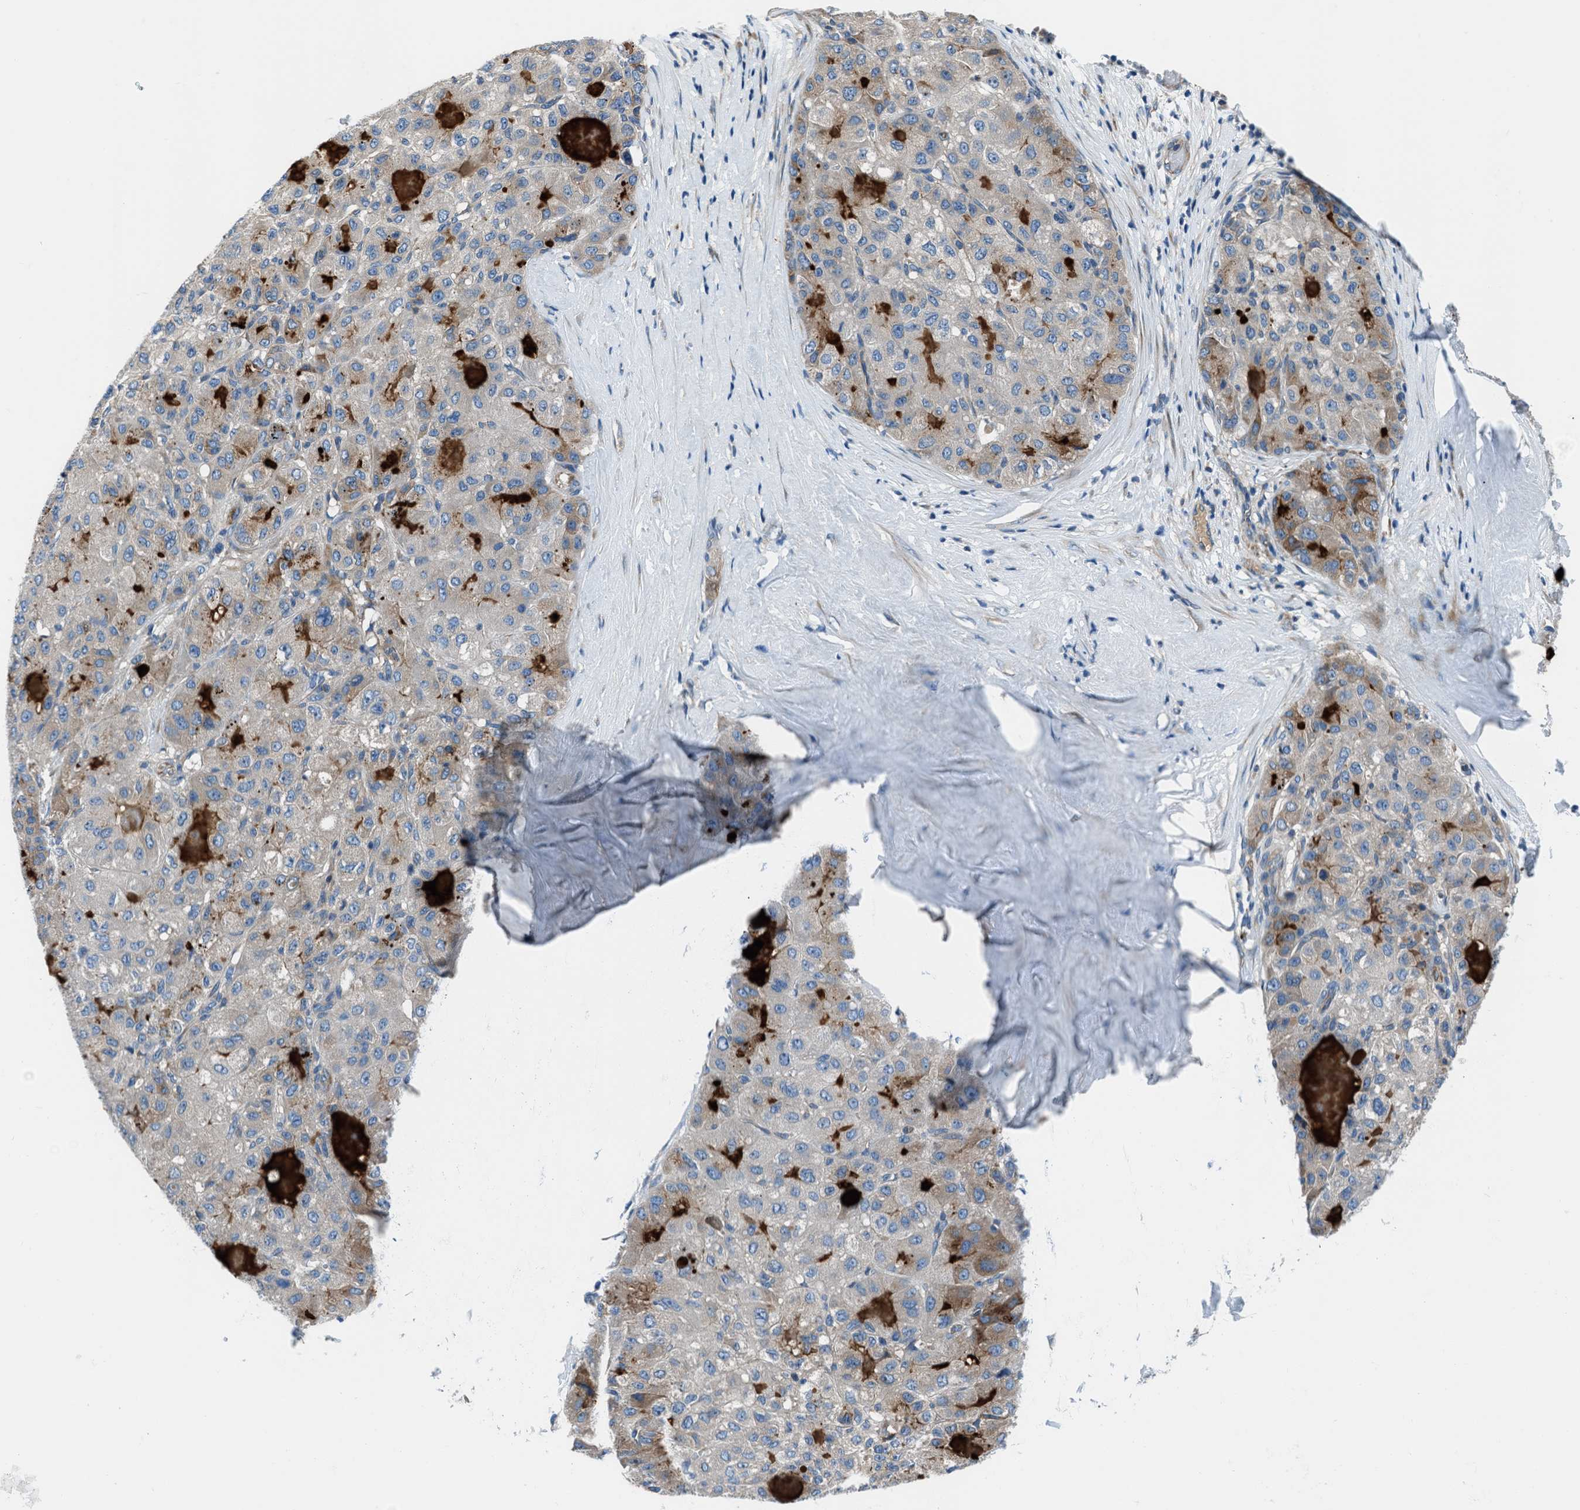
{"staining": {"intensity": "weak", "quantity": "<25%", "location": "cytoplasmic/membranous"}, "tissue": "liver cancer", "cell_type": "Tumor cells", "image_type": "cancer", "snomed": [{"axis": "morphology", "description": "Carcinoma, Hepatocellular, NOS"}, {"axis": "topography", "description": "Liver"}], "caption": "There is no significant staining in tumor cells of liver hepatocellular carcinoma.", "gene": "SLC38A6", "patient": {"sex": "male", "age": 80}}